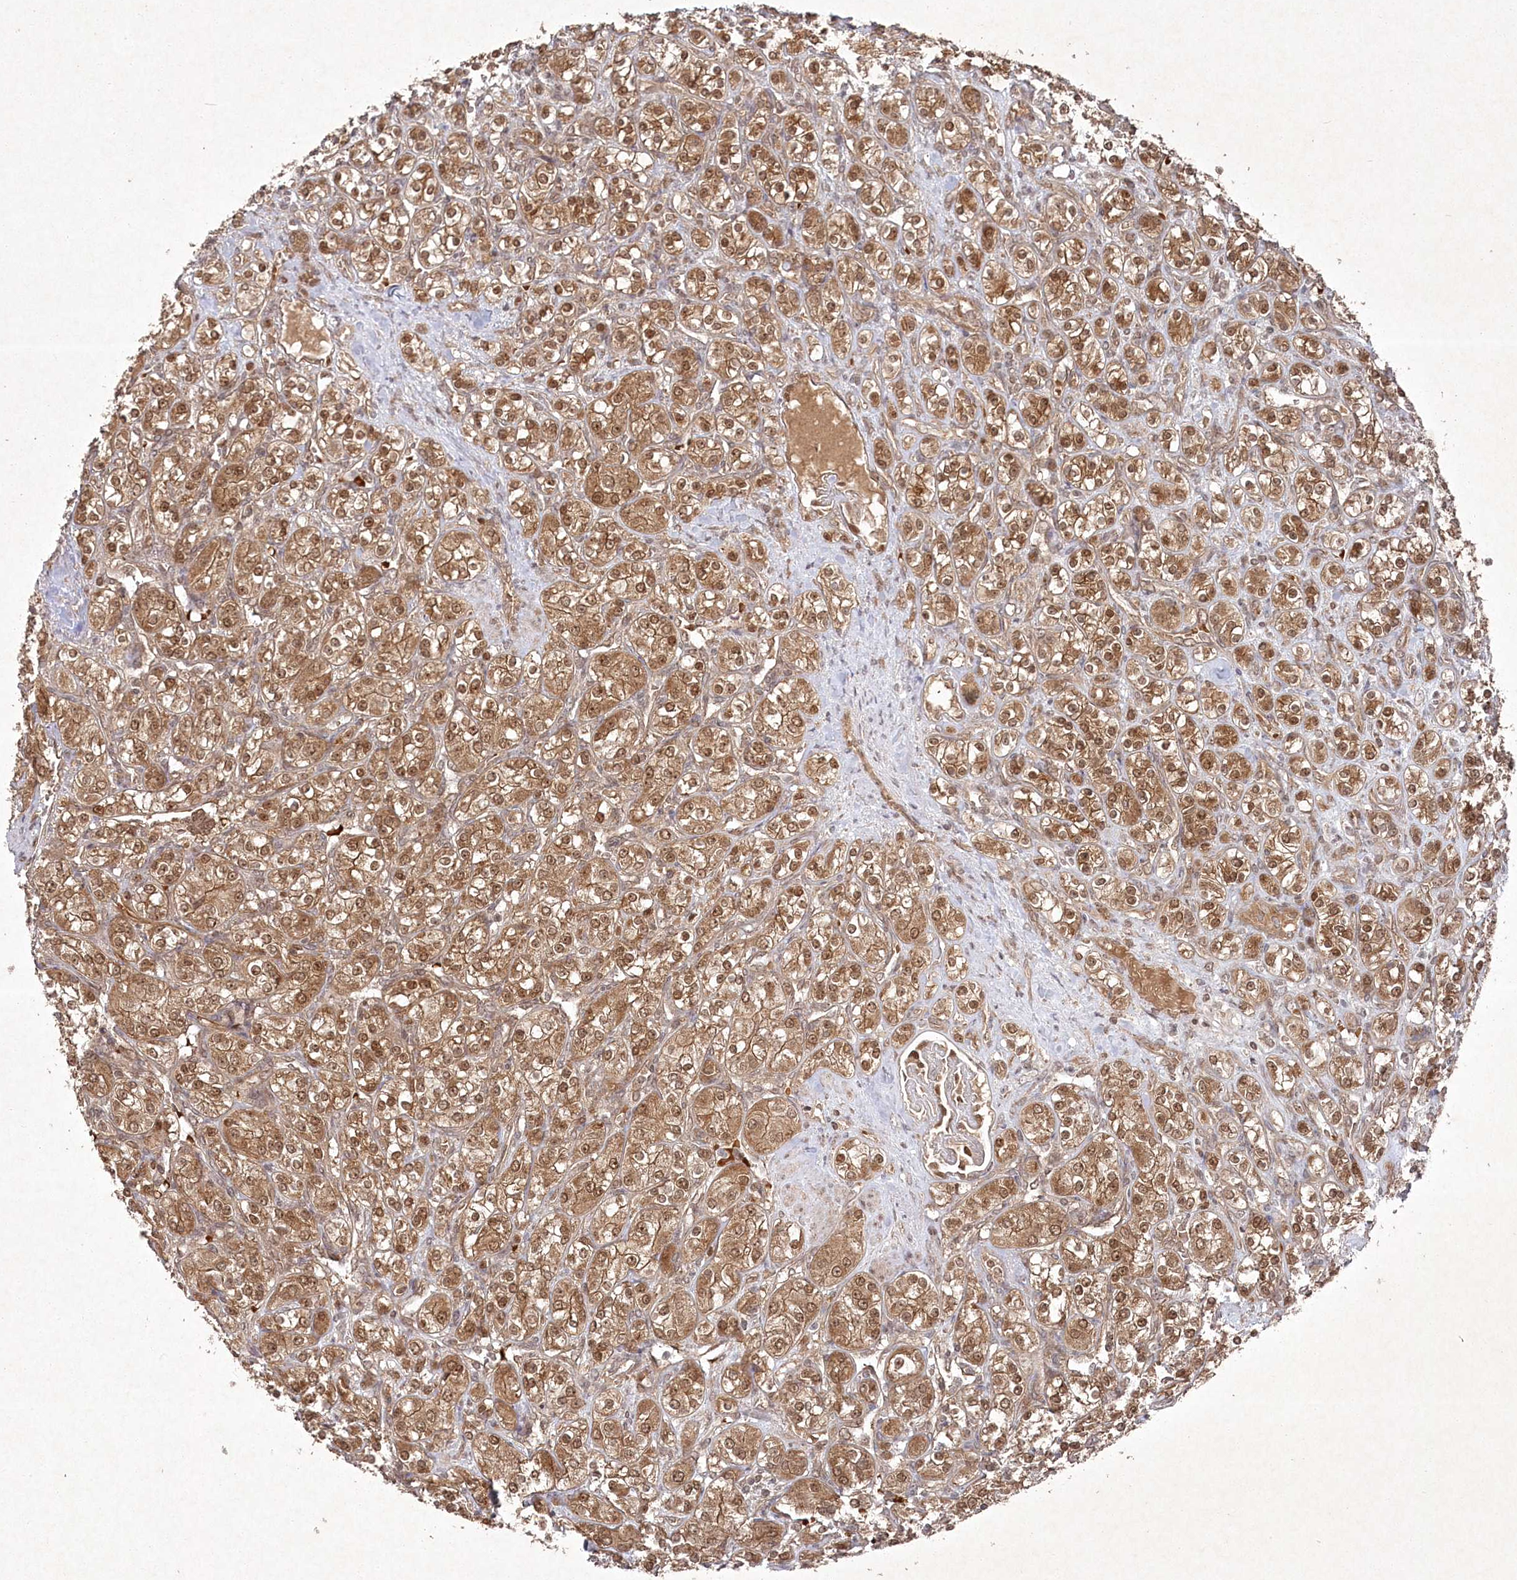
{"staining": {"intensity": "moderate", "quantity": ">75%", "location": "cytoplasmic/membranous,nuclear"}, "tissue": "renal cancer", "cell_type": "Tumor cells", "image_type": "cancer", "snomed": [{"axis": "morphology", "description": "Adenocarcinoma, NOS"}, {"axis": "topography", "description": "Kidney"}], "caption": "Human renal cancer (adenocarcinoma) stained with a brown dye reveals moderate cytoplasmic/membranous and nuclear positive positivity in about >75% of tumor cells.", "gene": "FBXL17", "patient": {"sex": "male", "age": 77}}